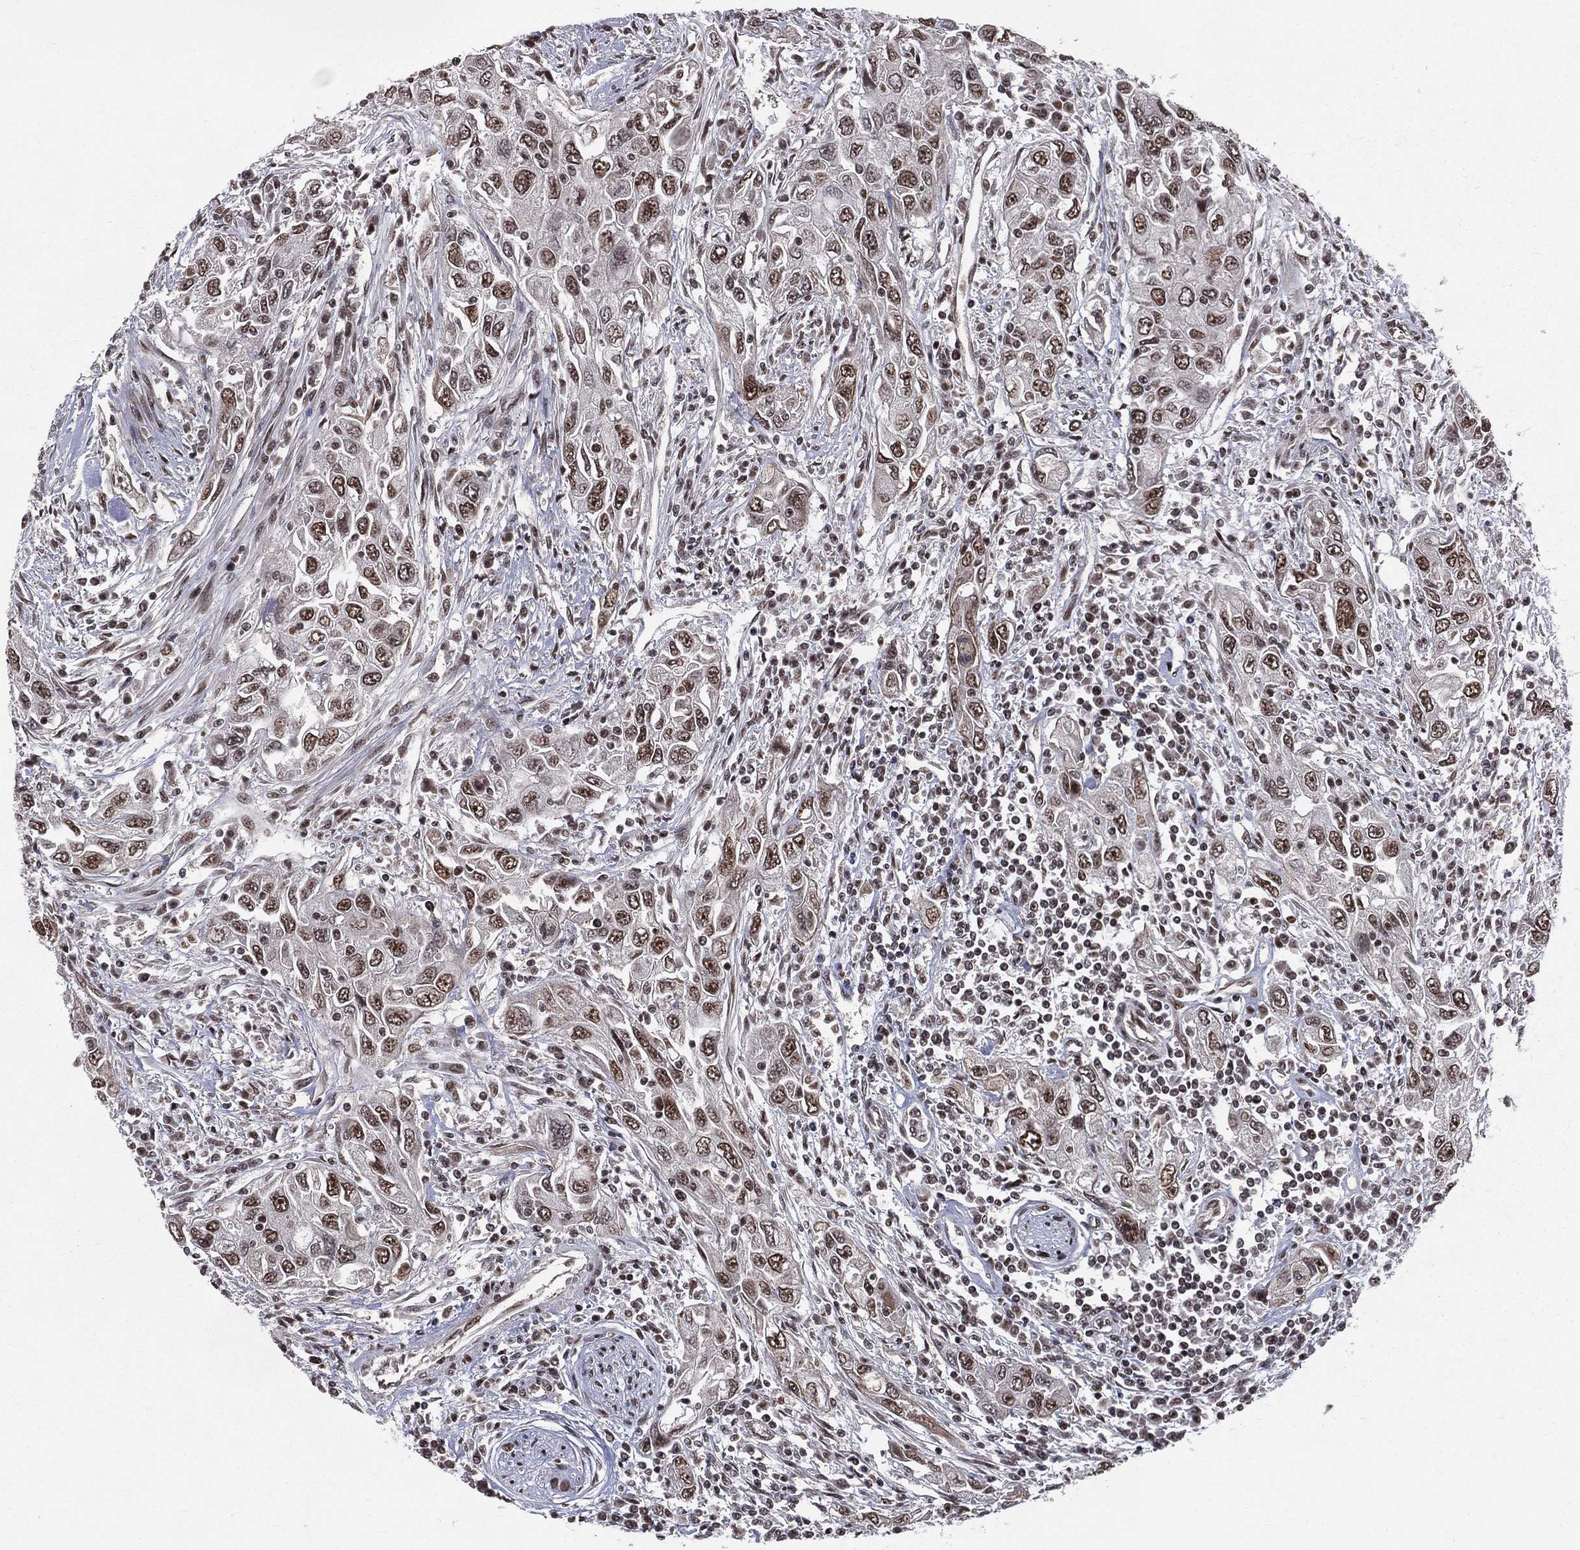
{"staining": {"intensity": "moderate", "quantity": "25%-75%", "location": "nuclear"}, "tissue": "urothelial cancer", "cell_type": "Tumor cells", "image_type": "cancer", "snomed": [{"axis": "morphology", "description": "Urothelial carcinoma, High grade"}, {"axis": "topography", "description": "Urinary bladder"}], "caption": "Tumor cells display medium levels of moderate nuclear staining in approximately 25%-75% of cells in high-grade urothelial carcinoma.", "gene": "SMC3", "patient": {"sex": "male", "age": 76}}